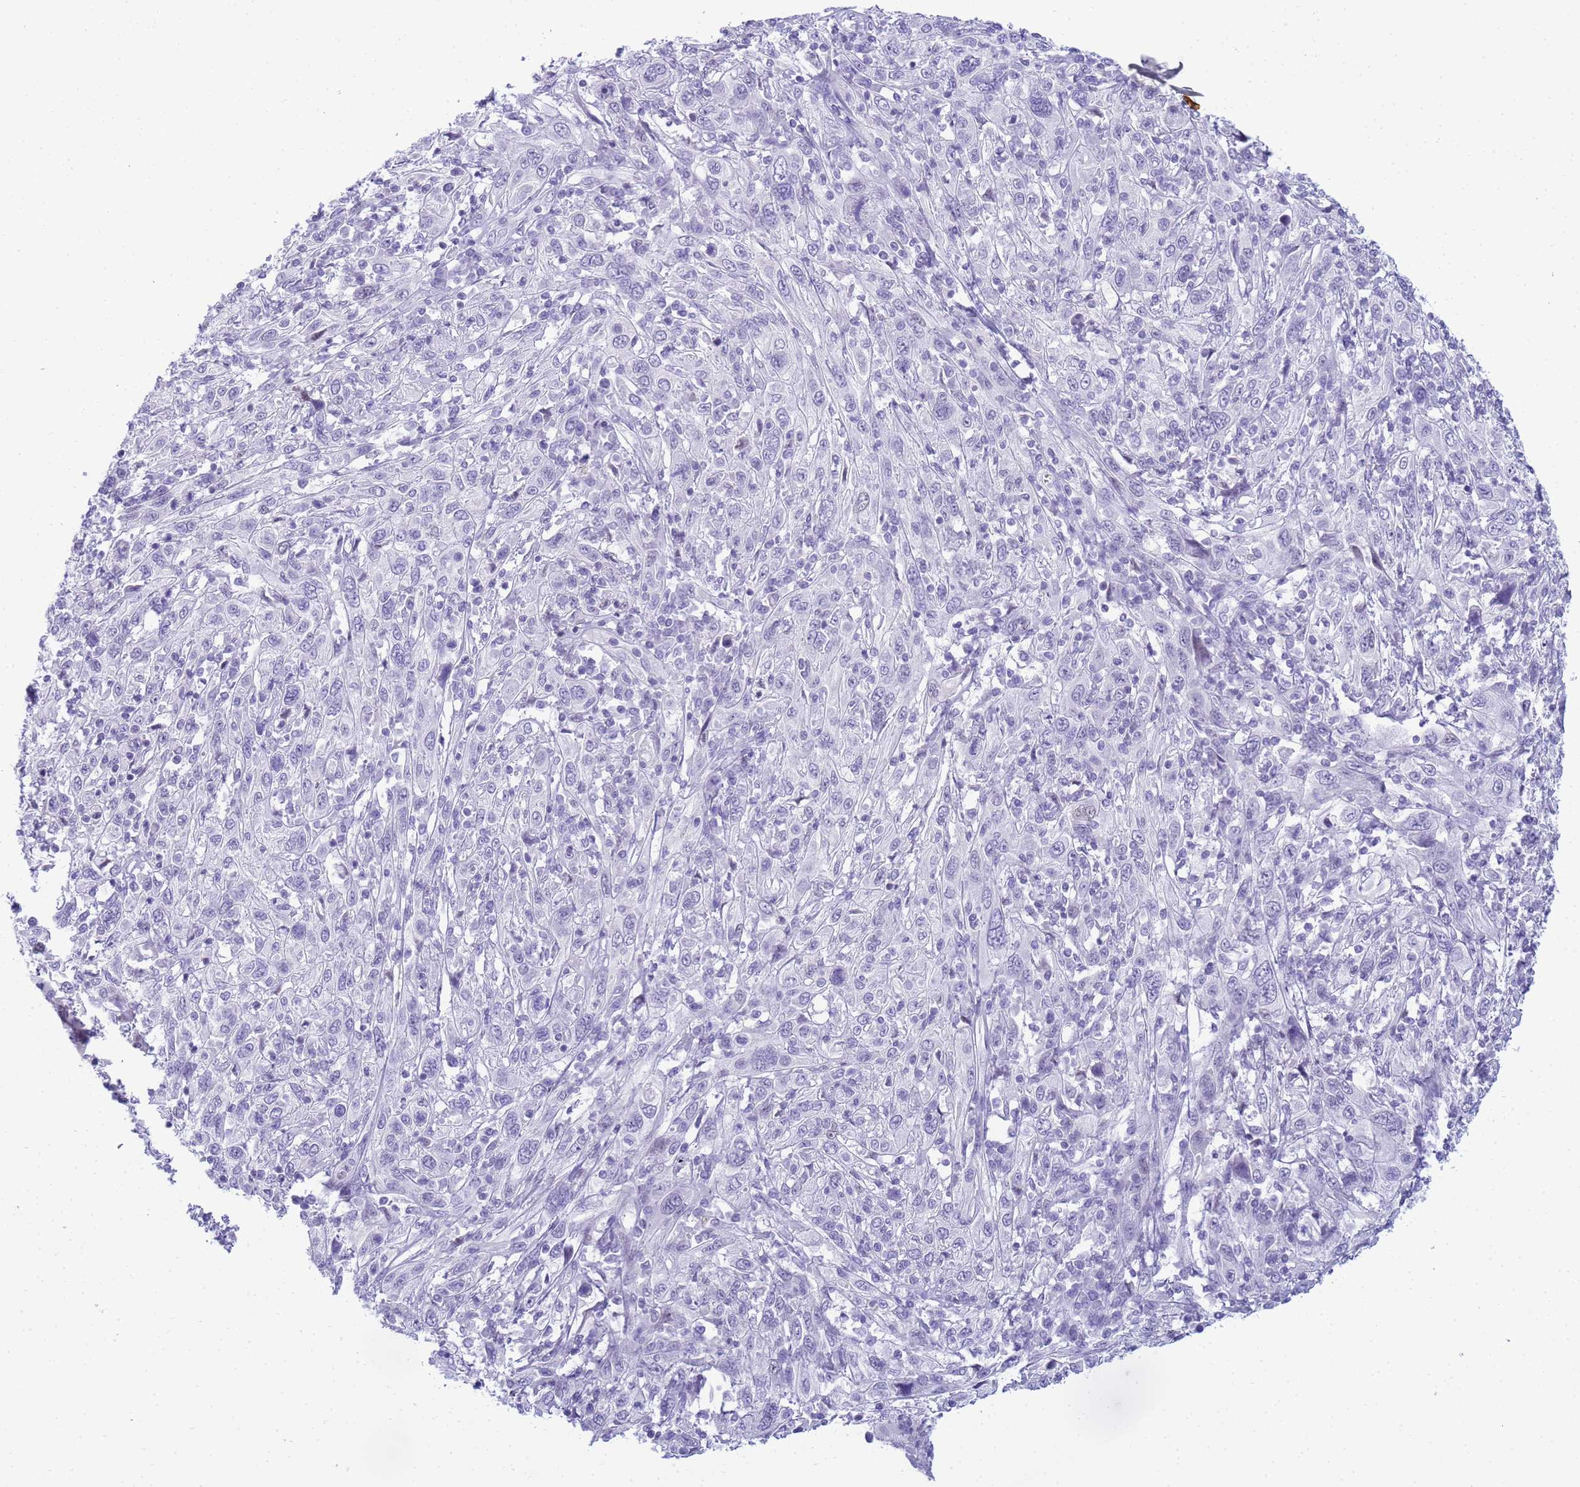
{"staining": {"intensity": "negative", "quantity": "none", "location": "none"}, "tissue": "cervical cancer", "cell_type": "Tumor cells", "image_type": "cancer", "snomed": [{"axis": "morphology", "description": "Squamous cell carcinoma, NOS"}, {"axis": "topography", "description": "Cervix"}], "caption": "Immunohistochemical staining of human cervical cancer exhibits no significant positivity in tumor cells.", "gene": "SNX20", "patient": {"sex": "female", "age": 46}}